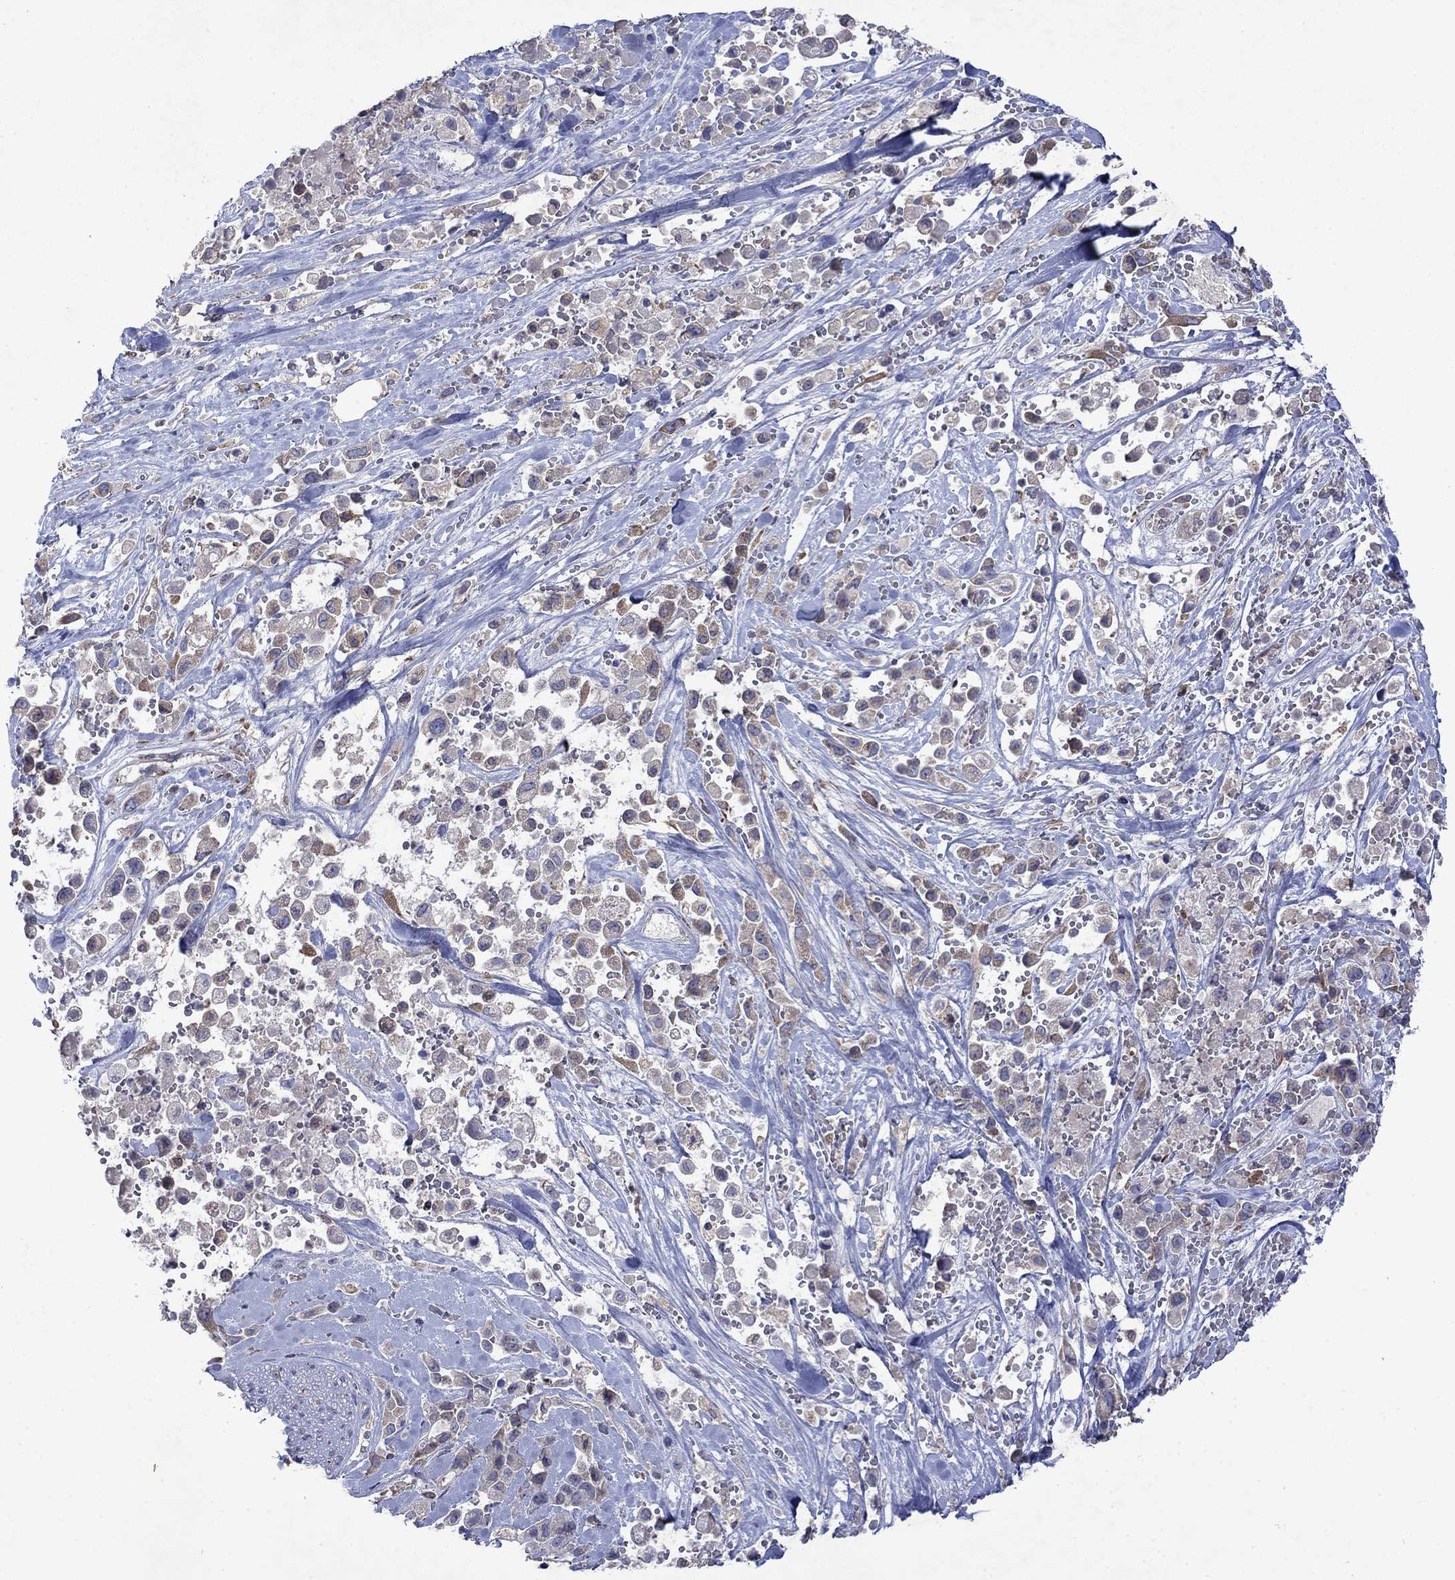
{"staining": {"intensity": "weak", "quantity": "25%-75%", "location": "cytoplasmic/membranous"}, "tissue": "pancreatic cancer", "cell_type": "Tumor cells", "image_type": "cancer", "snomed": [{"axis": "morphology", "description": "Adenocarcinoma, NOS"}, {"axis": "topography", "description": "Pancreas"}], "caption": "Pancreatic cancer stained with a protein marker reveals weak staining in tumor cells.", "gene": "TMEM97", "patient": {"sex": "male", "age": 44}}